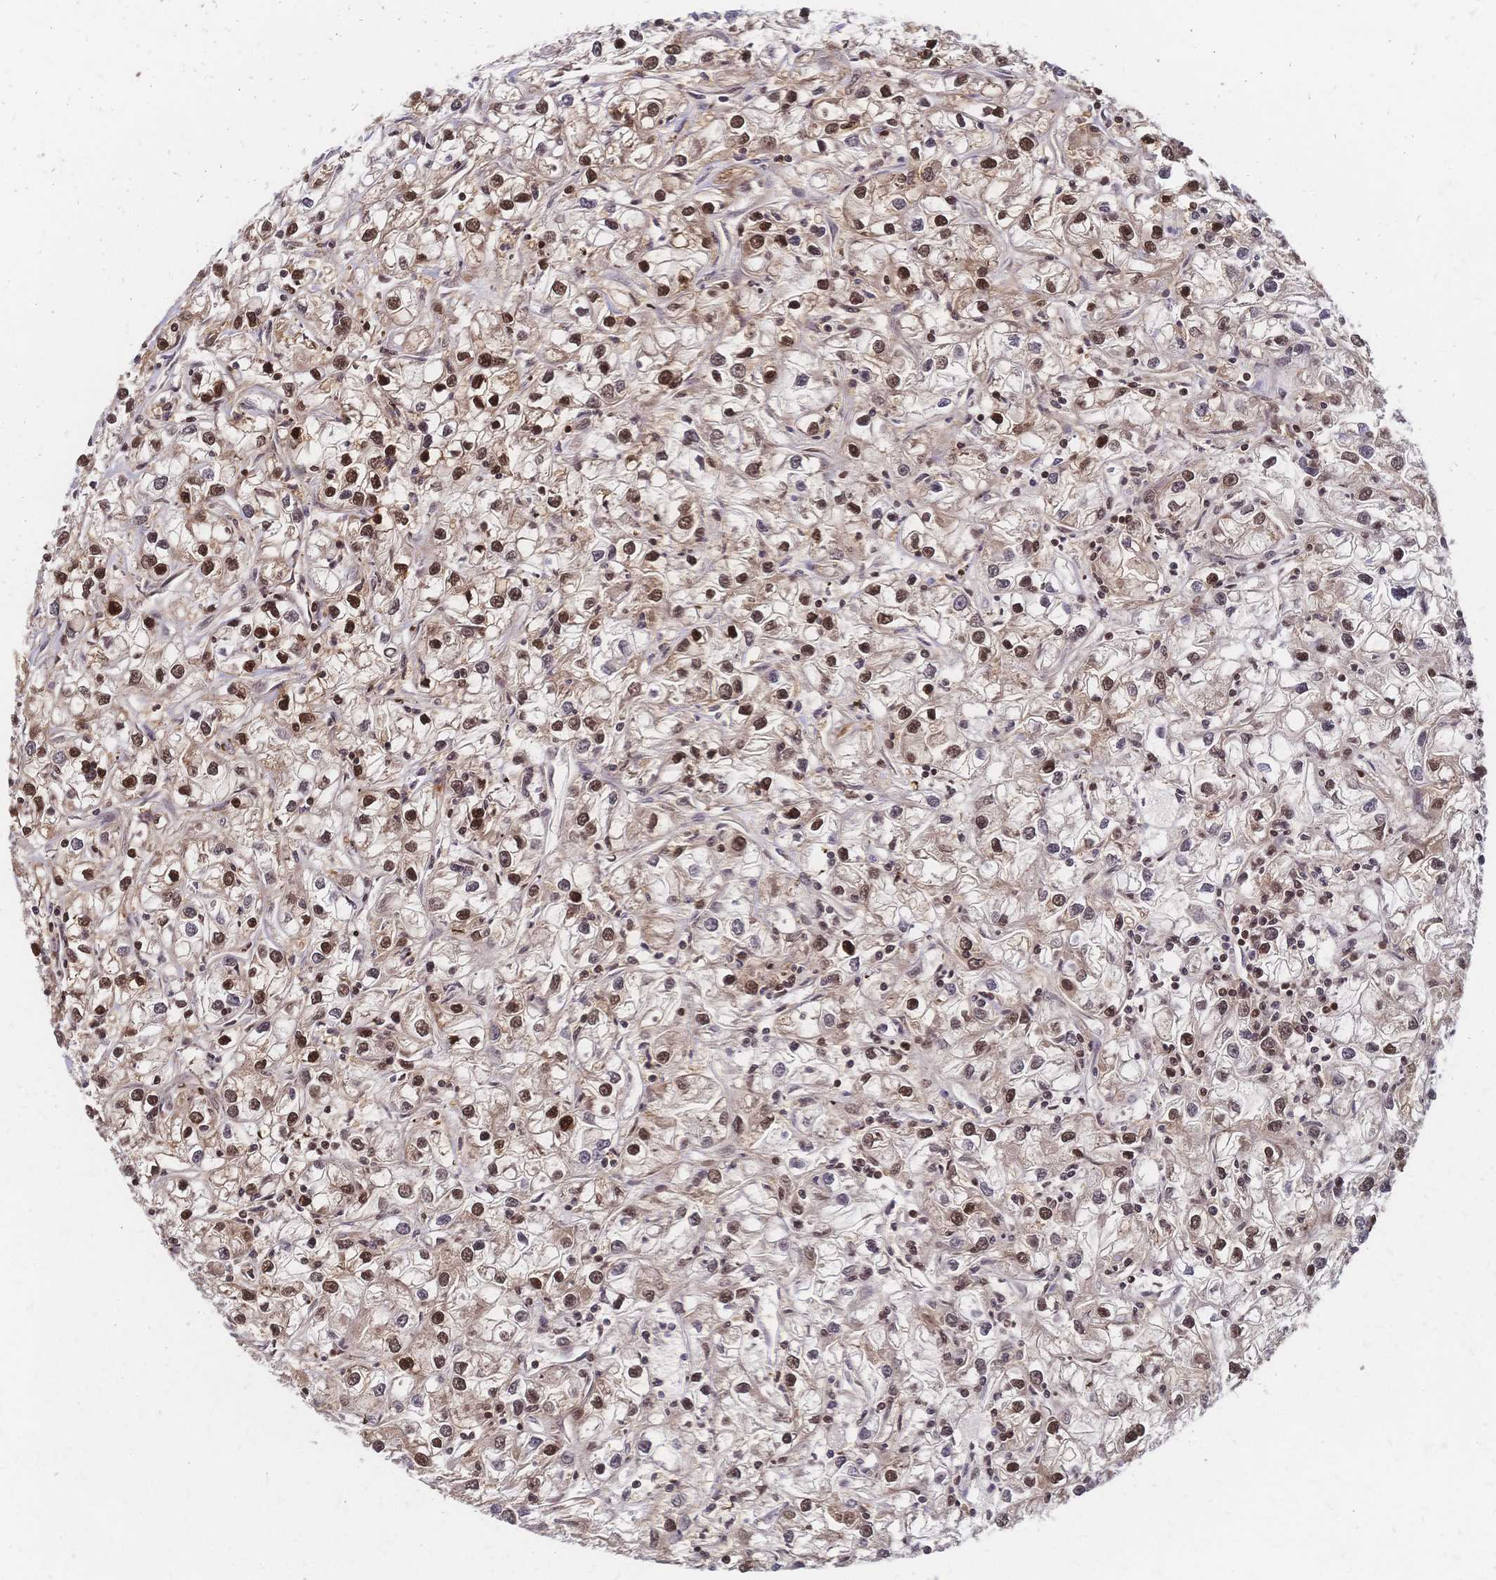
{"staining": {"intensity": "strong", "quantity": "25%-75%", "location": "nuclear"}, "tissue": "renal cancer", "cell_type": "Tumor cells", "image_type": "cancer", "snomed": [{"axis": "morphology", "description": "Adenocarcinoma, NOS"}, {"axis": "topography", "description": "Kidney"}], "caption": "Brown immunohistochemical staining in human renal cancer (adenocarcinoma) demonstrates strong nuclear positivity in about 25%-75% of tumor cells.", "gene": "HDGF", "patient": {"sex": "female", "age": 59}}